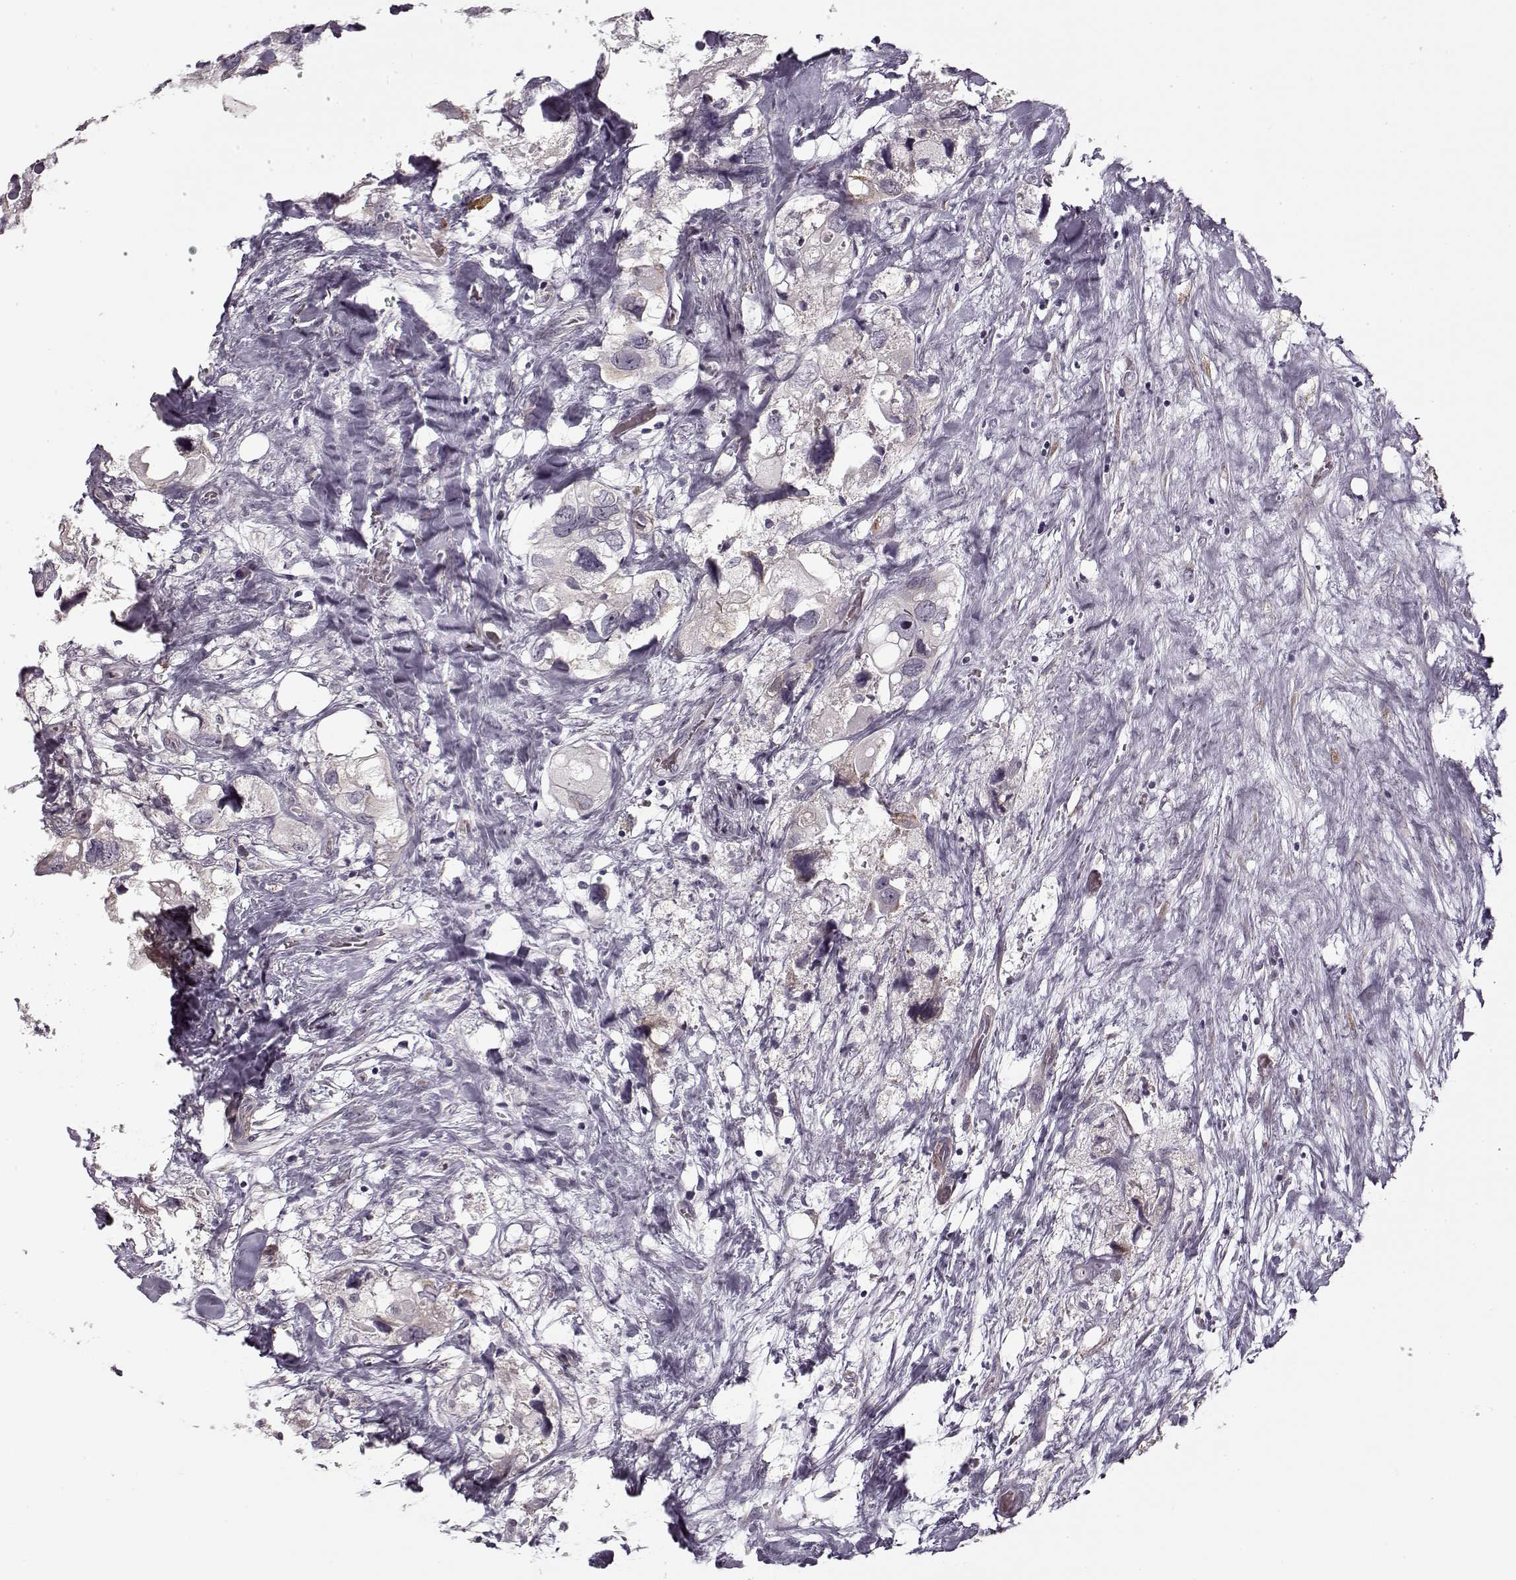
{"staining": {"intensity": "negative", "quantity": "none", "location": "none"}, "tissue": "urothelial cancer", "cell_type": "Tumor cells", "image_type": "cancer", "snomed": [{"axis": "morphology", "description": "Urothelial carcinoma, High grade"}, {"axis": "topography", "description": "Urinary bladder"}], "caption": "Immunohistochemical staining of human high-grade urothelial carcinoma exhibits no significant staining in tumor cells. (DAB (3,3'-diaminobenzidine) immunohistochemistry (IHC), high magnification).", "gene": "LAMB2", "patient": {"sex": "male", "age": 59}}